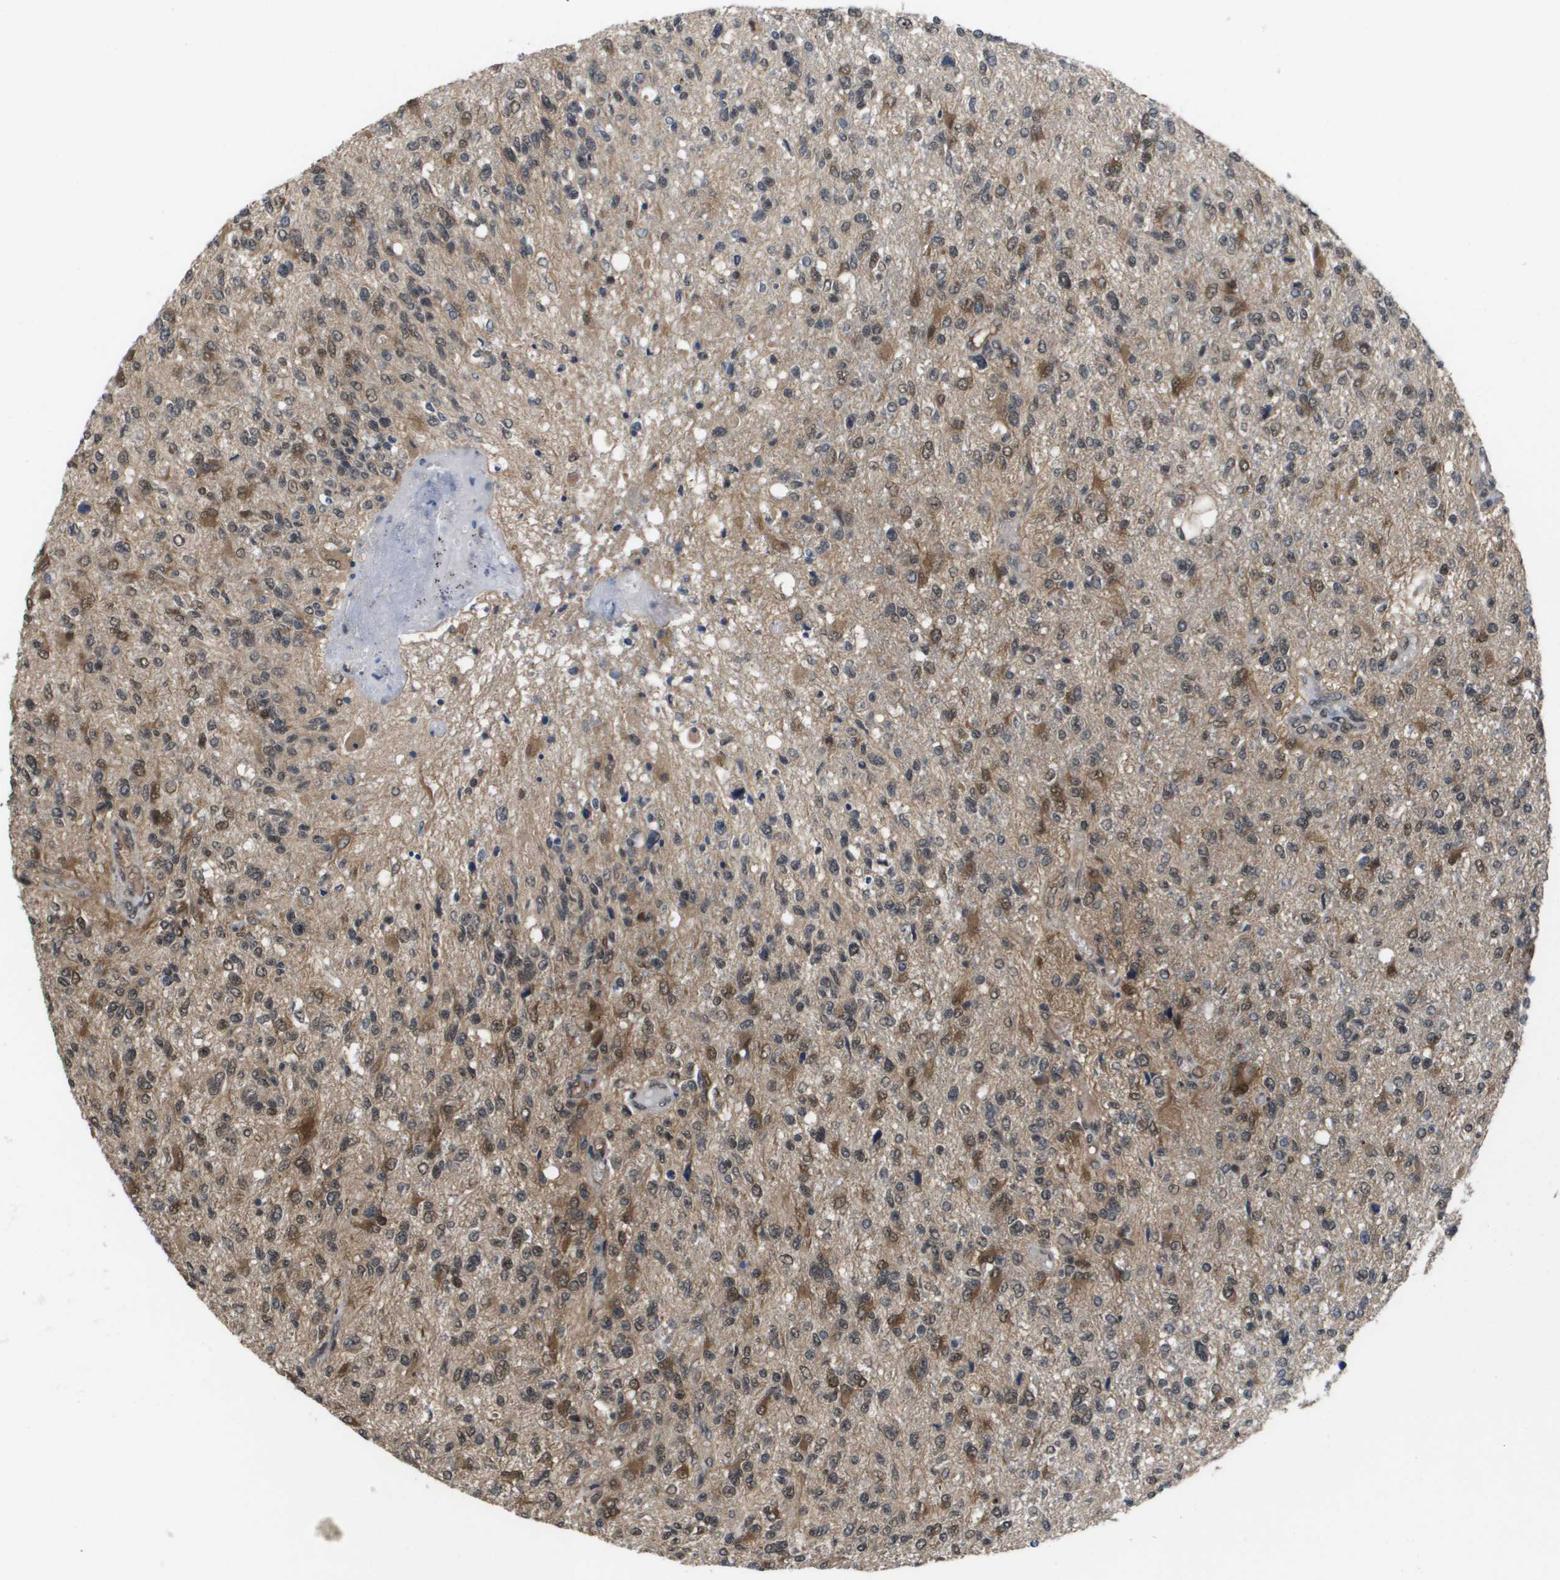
{"staining": {"intensity": "moderate", "quantity": "25%-75%", "location": "cytoplasmic/membranous,nuclear"}, "tissue": "glioma", "cell_type": "Tumor cells", "image_type": "cancer", "snomed": [{"axis": "morphology", "description": "Glioma, malignant, High grade"}, {"axis": "topography", "description": "Cerebral cortex"}], "caption": "Glioma stained with DAB IHC exhibits medium levels of moderate cytoplasmic/membranous and nuclear positivity in about 25%-75% of tumor cells.", "gene": "AMBRA1", "patient": {"sex": "male", "age": 76}}